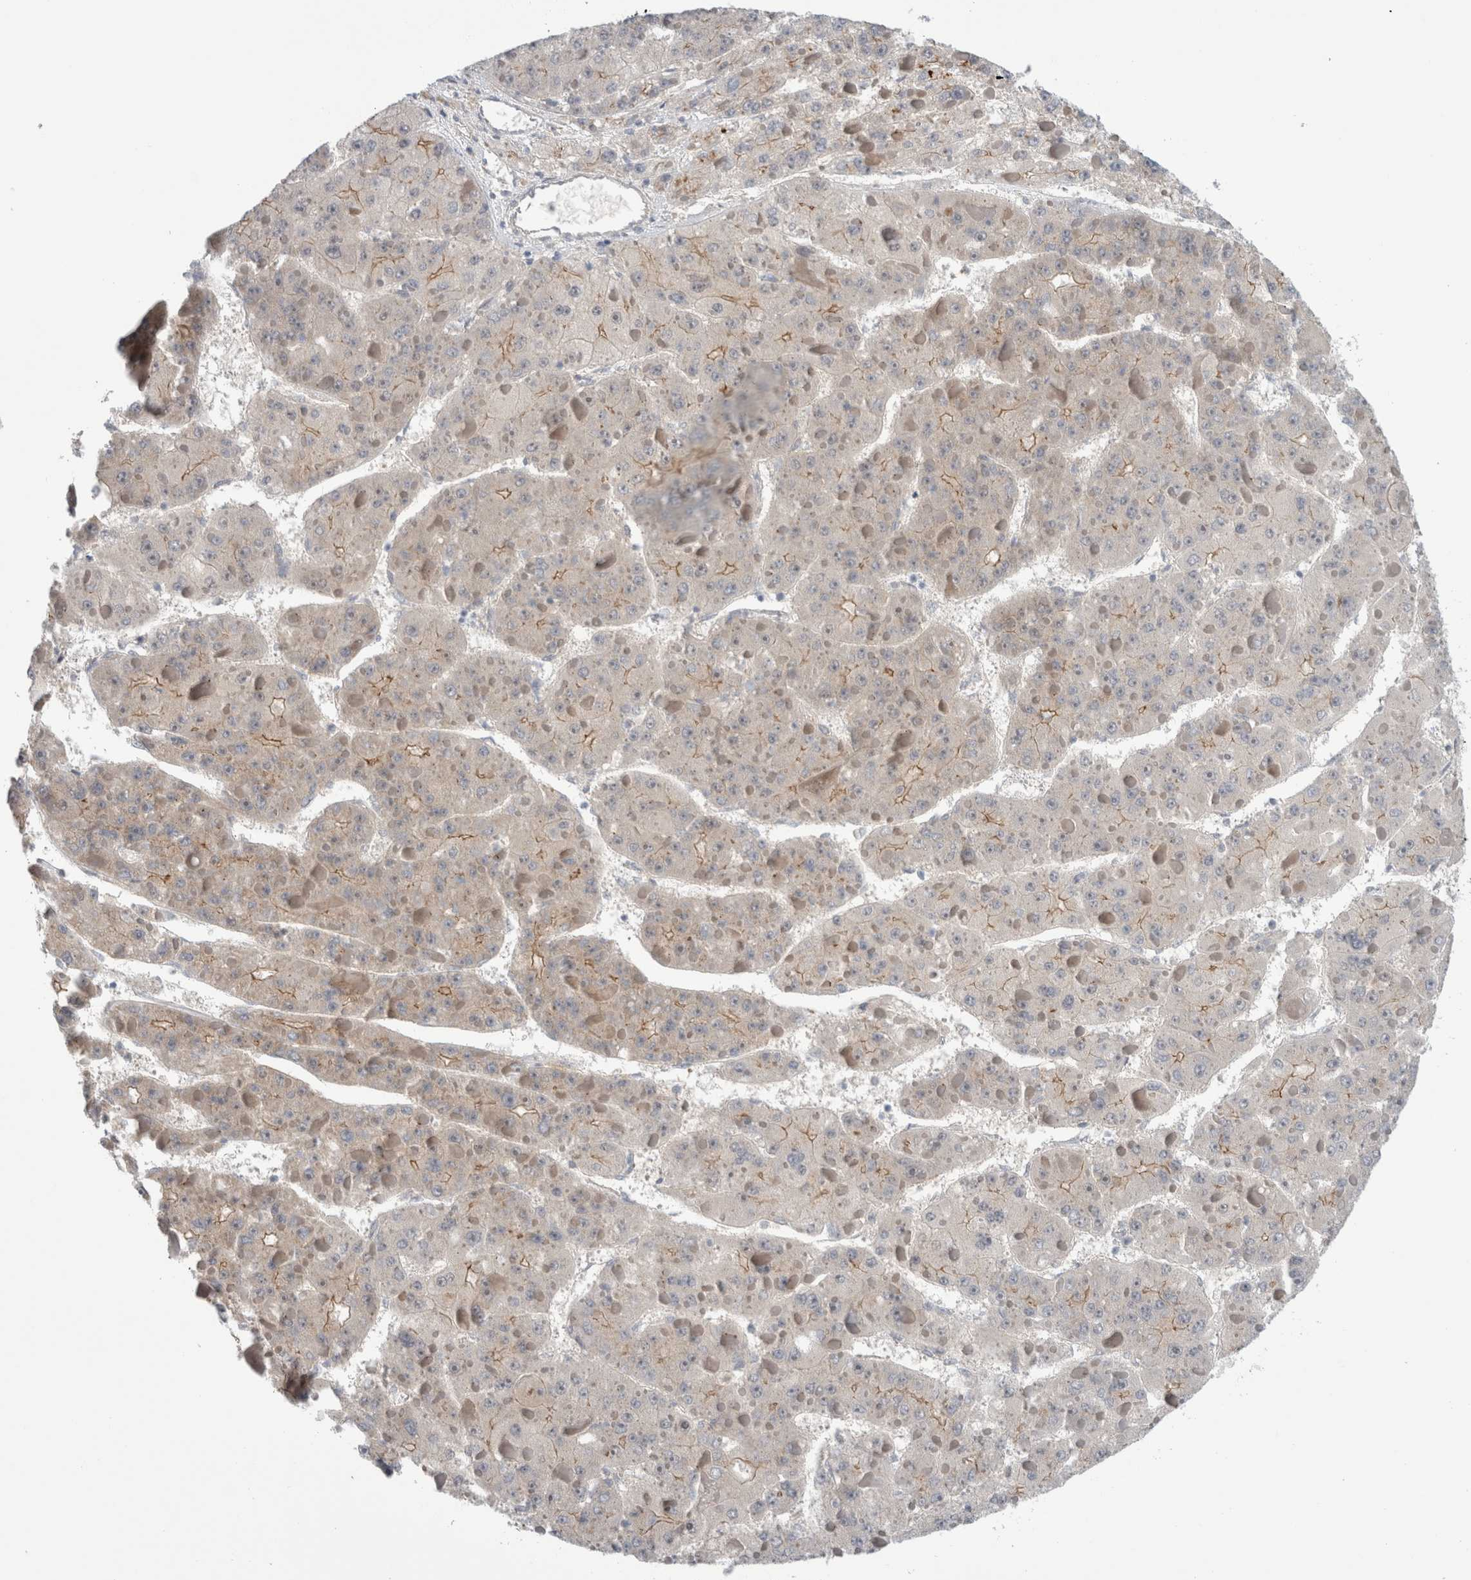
{"staining": {"intensity": "weak", "quantity": "<25%", "location": "cytoplasmic/membranous"}, "tissue": "liver cancer", "cell_type": "Tumor cells", "image_type": "cancer", "snomed": [{"axis": "morphology", "description": "Carcinoma, Hepatocellular, NOS"}, {"axis": "topography", "description": "Liver"}], "caption": "Image shows no protein expression in tumor cells of liver hepatocellular carcinoma tissue. Brightfield microscopy of immunohistochemistry (IHC) stained with DAB (3,3'-diaminobenzidine) (brown) and hematoxylin (blue), captured at high magnification.", "gene": "TAFA5", "patient": {"sex": "female", "age": 73}}